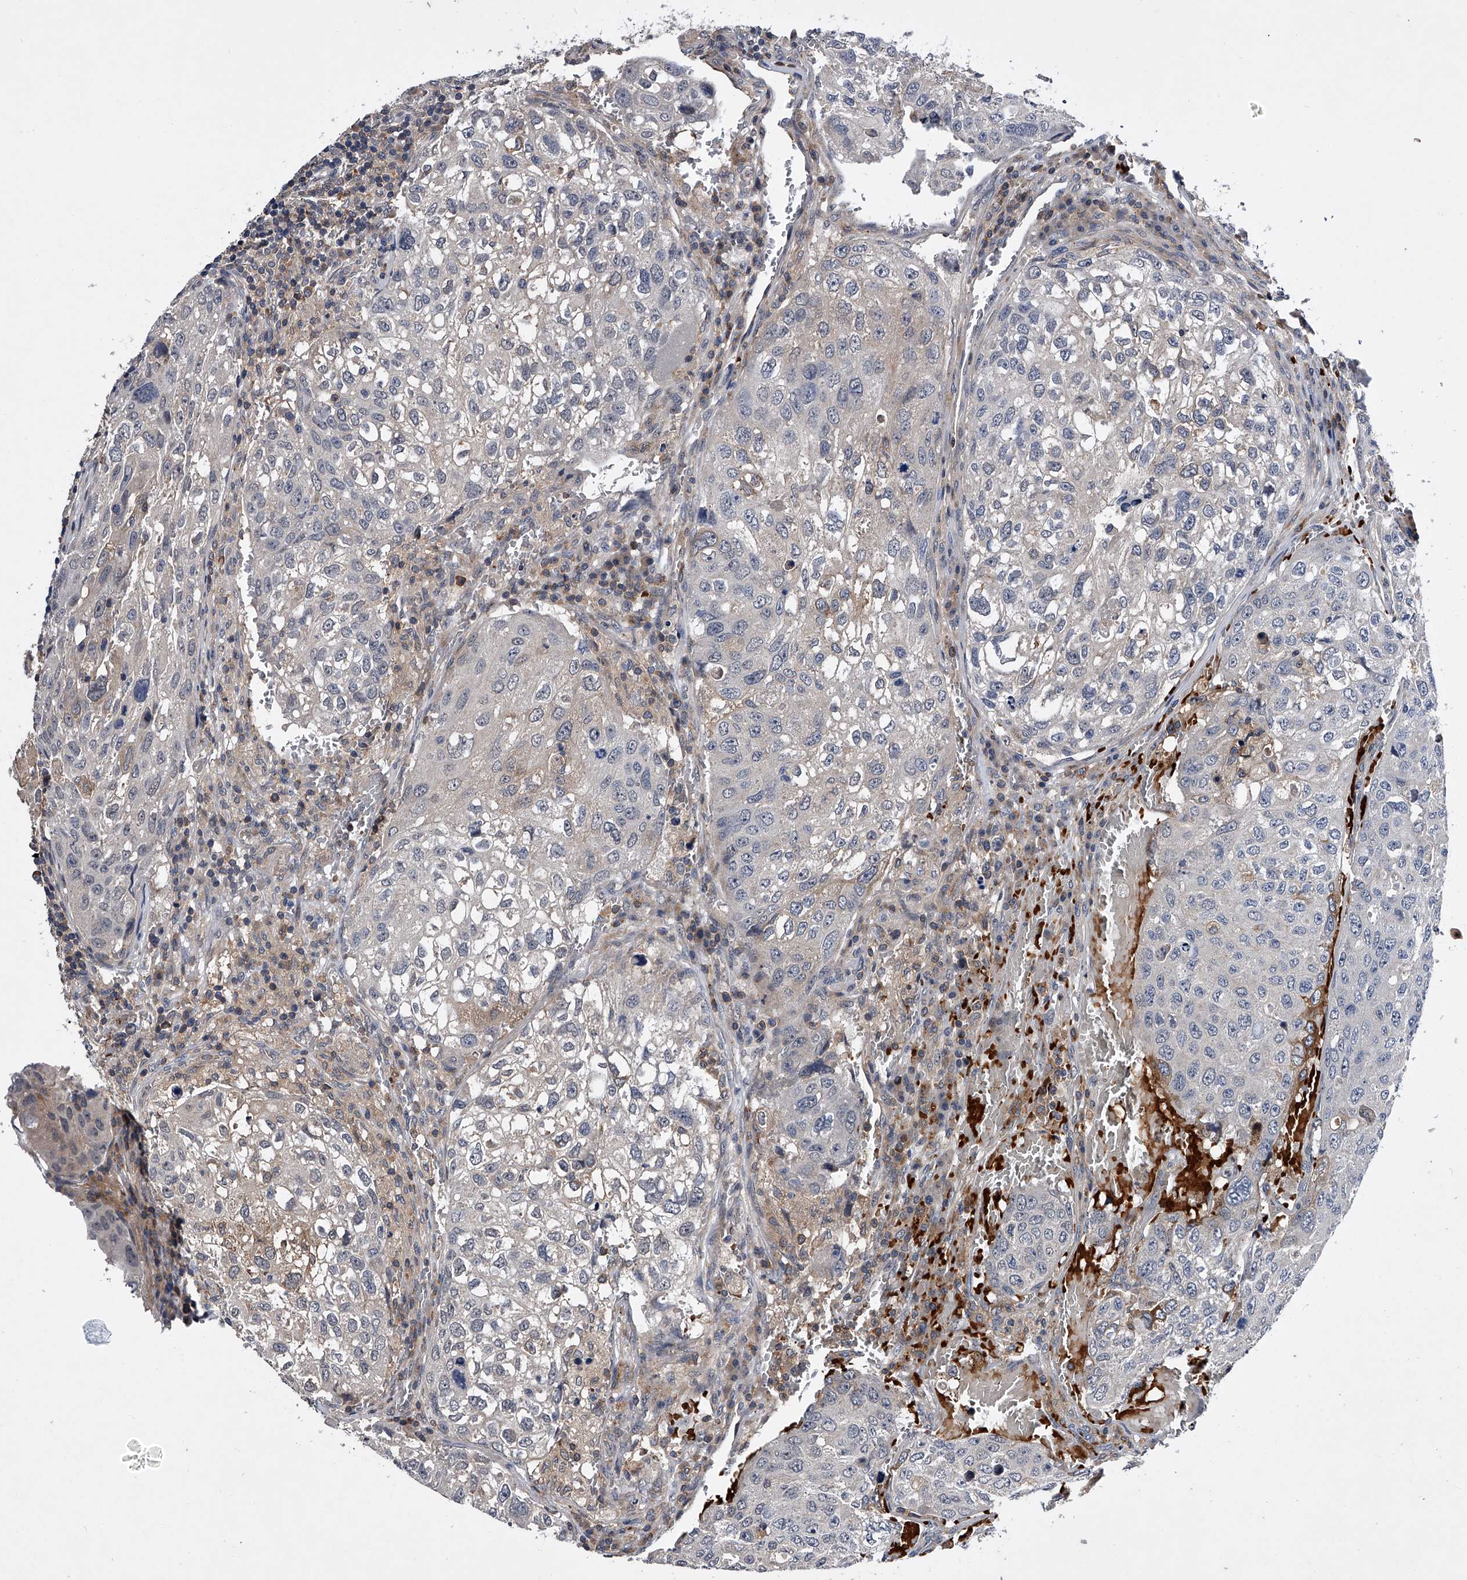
{"staining": {"intensity": "negative", "quantity": "none", "location": "none"}, "tissue": "urothelial cancer", "cell_type": "Tumor cells", "image_type": "cancer", "snomed": [{"axis": "morphology", "description": "Urothelial carcinoma, High grade"}, {"axis": "topography", "description": "Lymph node"}, {"axis": "topography", "description": "Urinary bladder"}], "caption": "Urothelial cancer was stained to show a protein in brown. There is no significant staining in tumor cells. (DAB immunohistochemistry (IHC) with hematoxylin counter stain).", "gene": "ZNF30", "patient": {"sex": "male", "age": 51}}